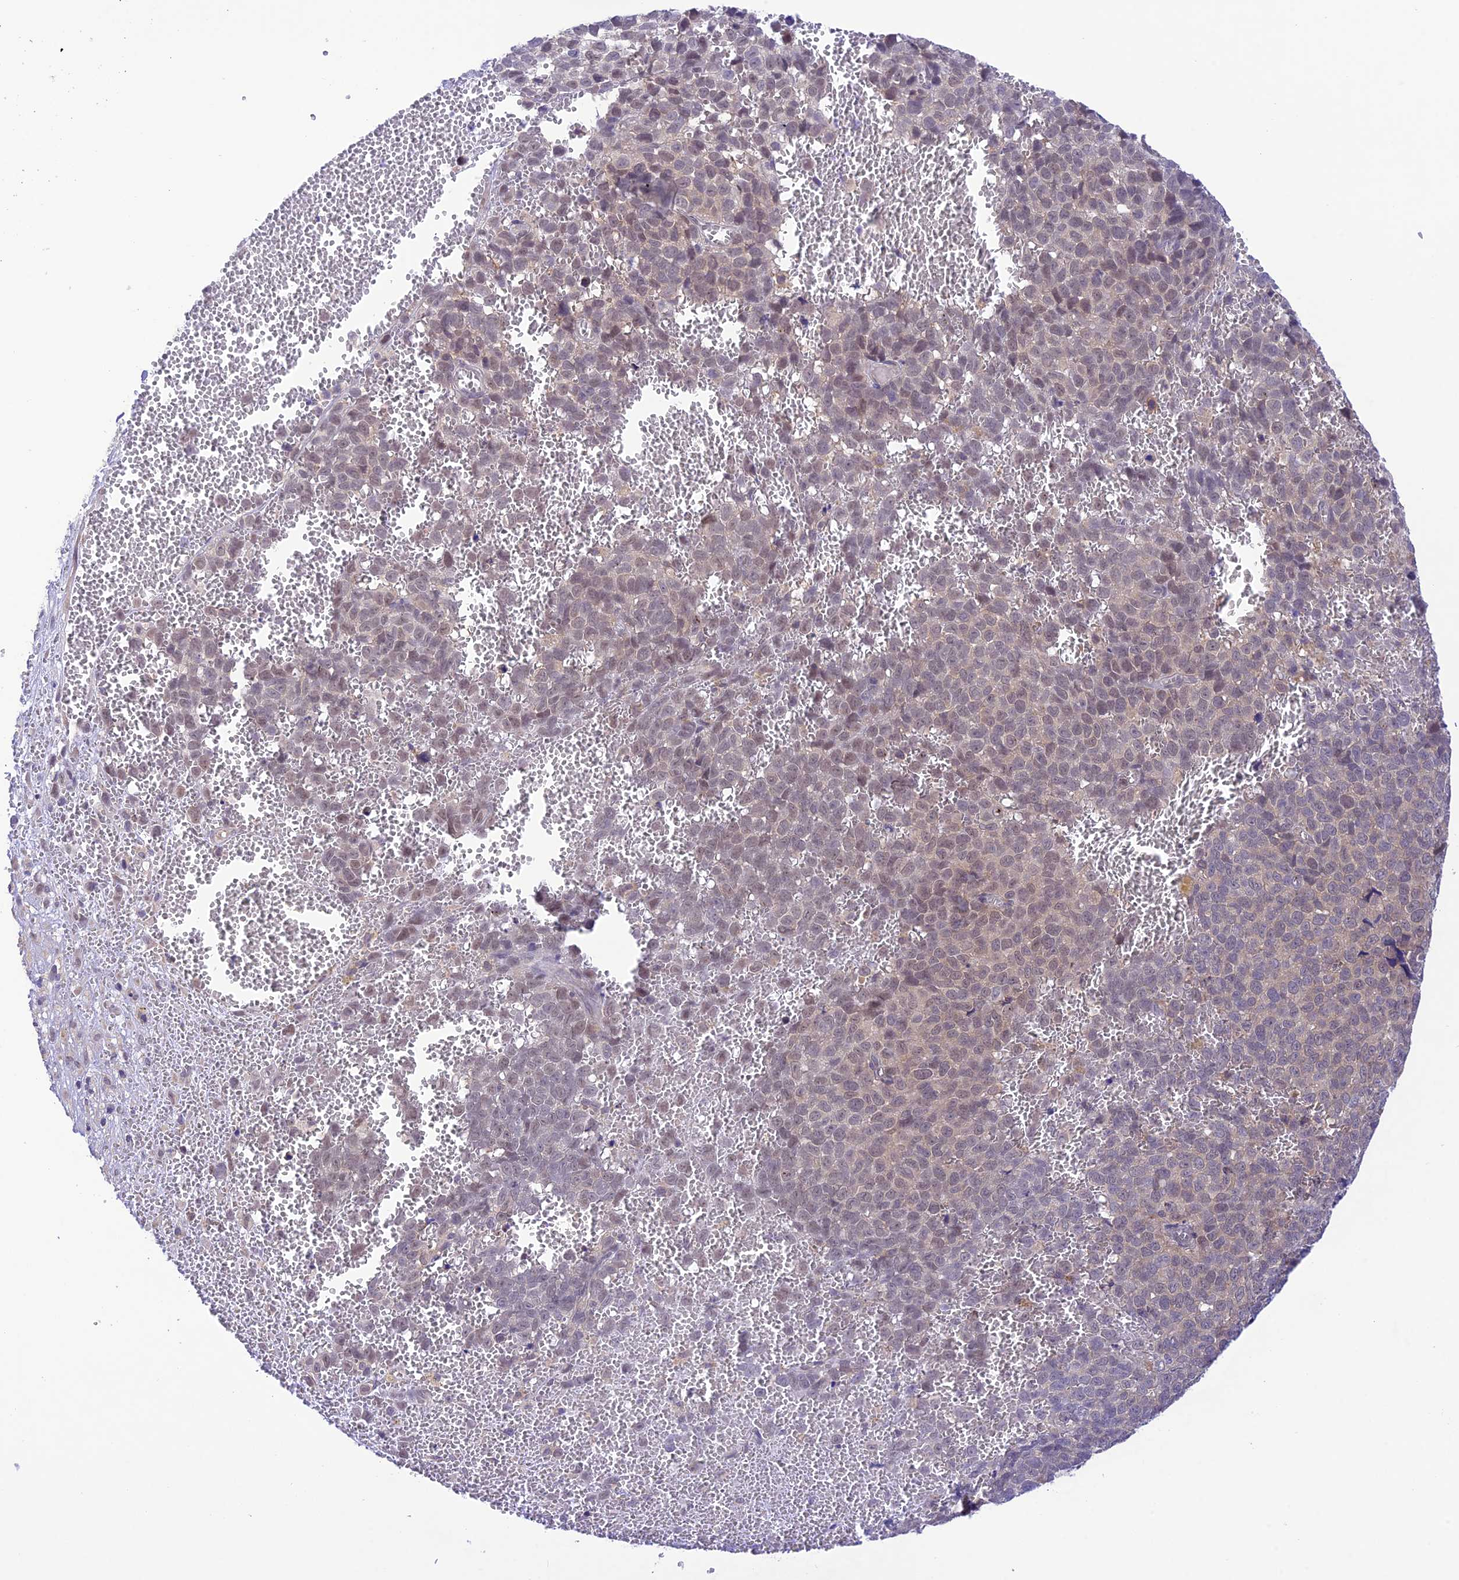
{"staining": {"intensity": "weak", "quantity": "<25%", "location": "nuclear"}, "tissue": "melanoma", "cell_type": "Tumor cells", "image_type": "cancer", "snomed": [{"axis": "morphology", "description": "Malignant melanoma, NOS"}, {"axis": "topography", "description": "Nose, NOS"}], "caption": "Immunohistochemical staining of melanoma reveals no significant positivity in tumor cells.", "gene": "RNF126", "patient": {"sex": "female", "age": 48}}